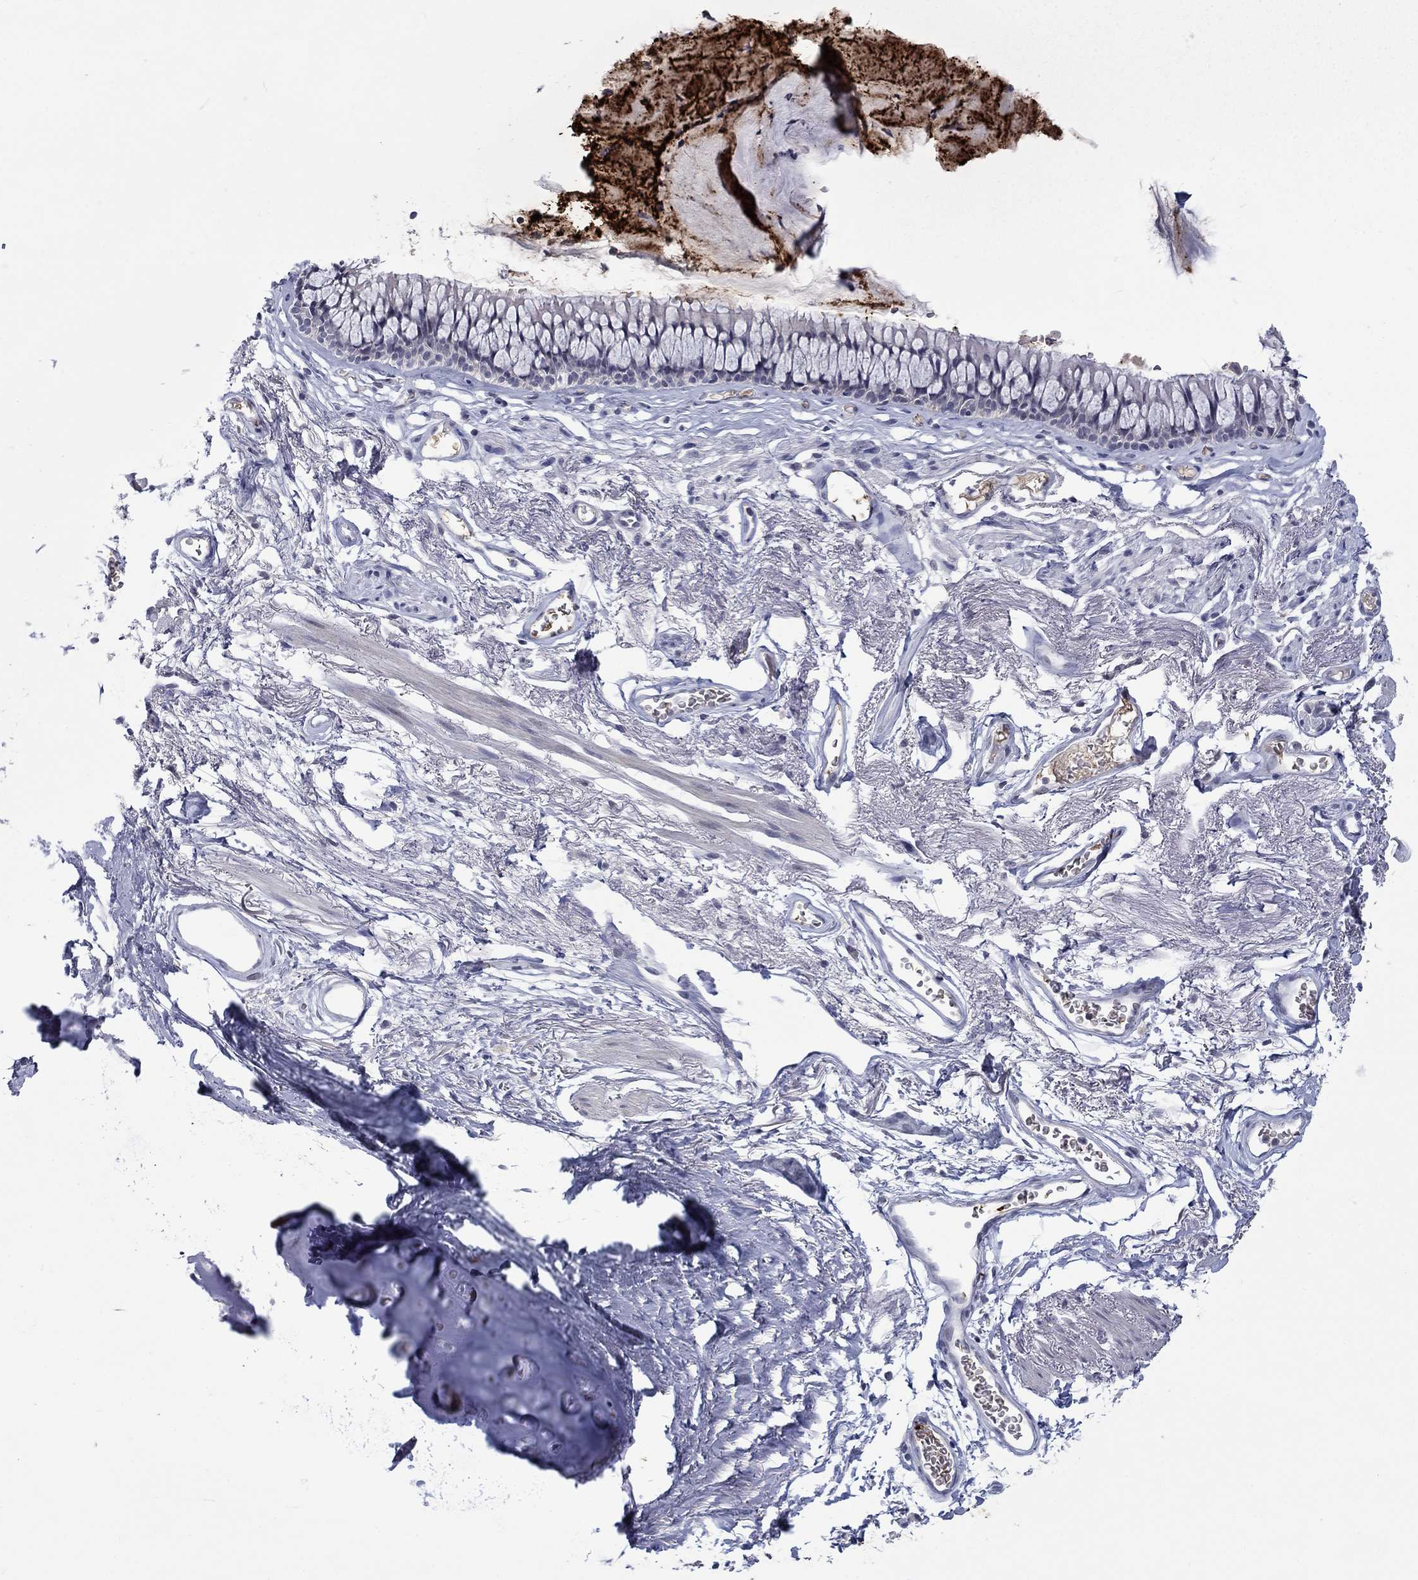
{"staining": {"intensity": "negative", "quantity": "none", "location": "none"}, "tissue": "adipose tissue", "cell_type": "Adipocytes", "image_type": "normal", "snomed": [{"axis": "morphology", "description": "Normal tissue, NOS"}, {"axis": "topography", "description": "Cartilage tissue"}, {"axis": "topography", "description": "Bronchus"}], "caption": "This is an immunohistochemistry histopathology image of benign human adipose tissue. There is no expression in adipocytes.", "gene": "NSMF", "patient": {"sex": "female", "age": 79}}